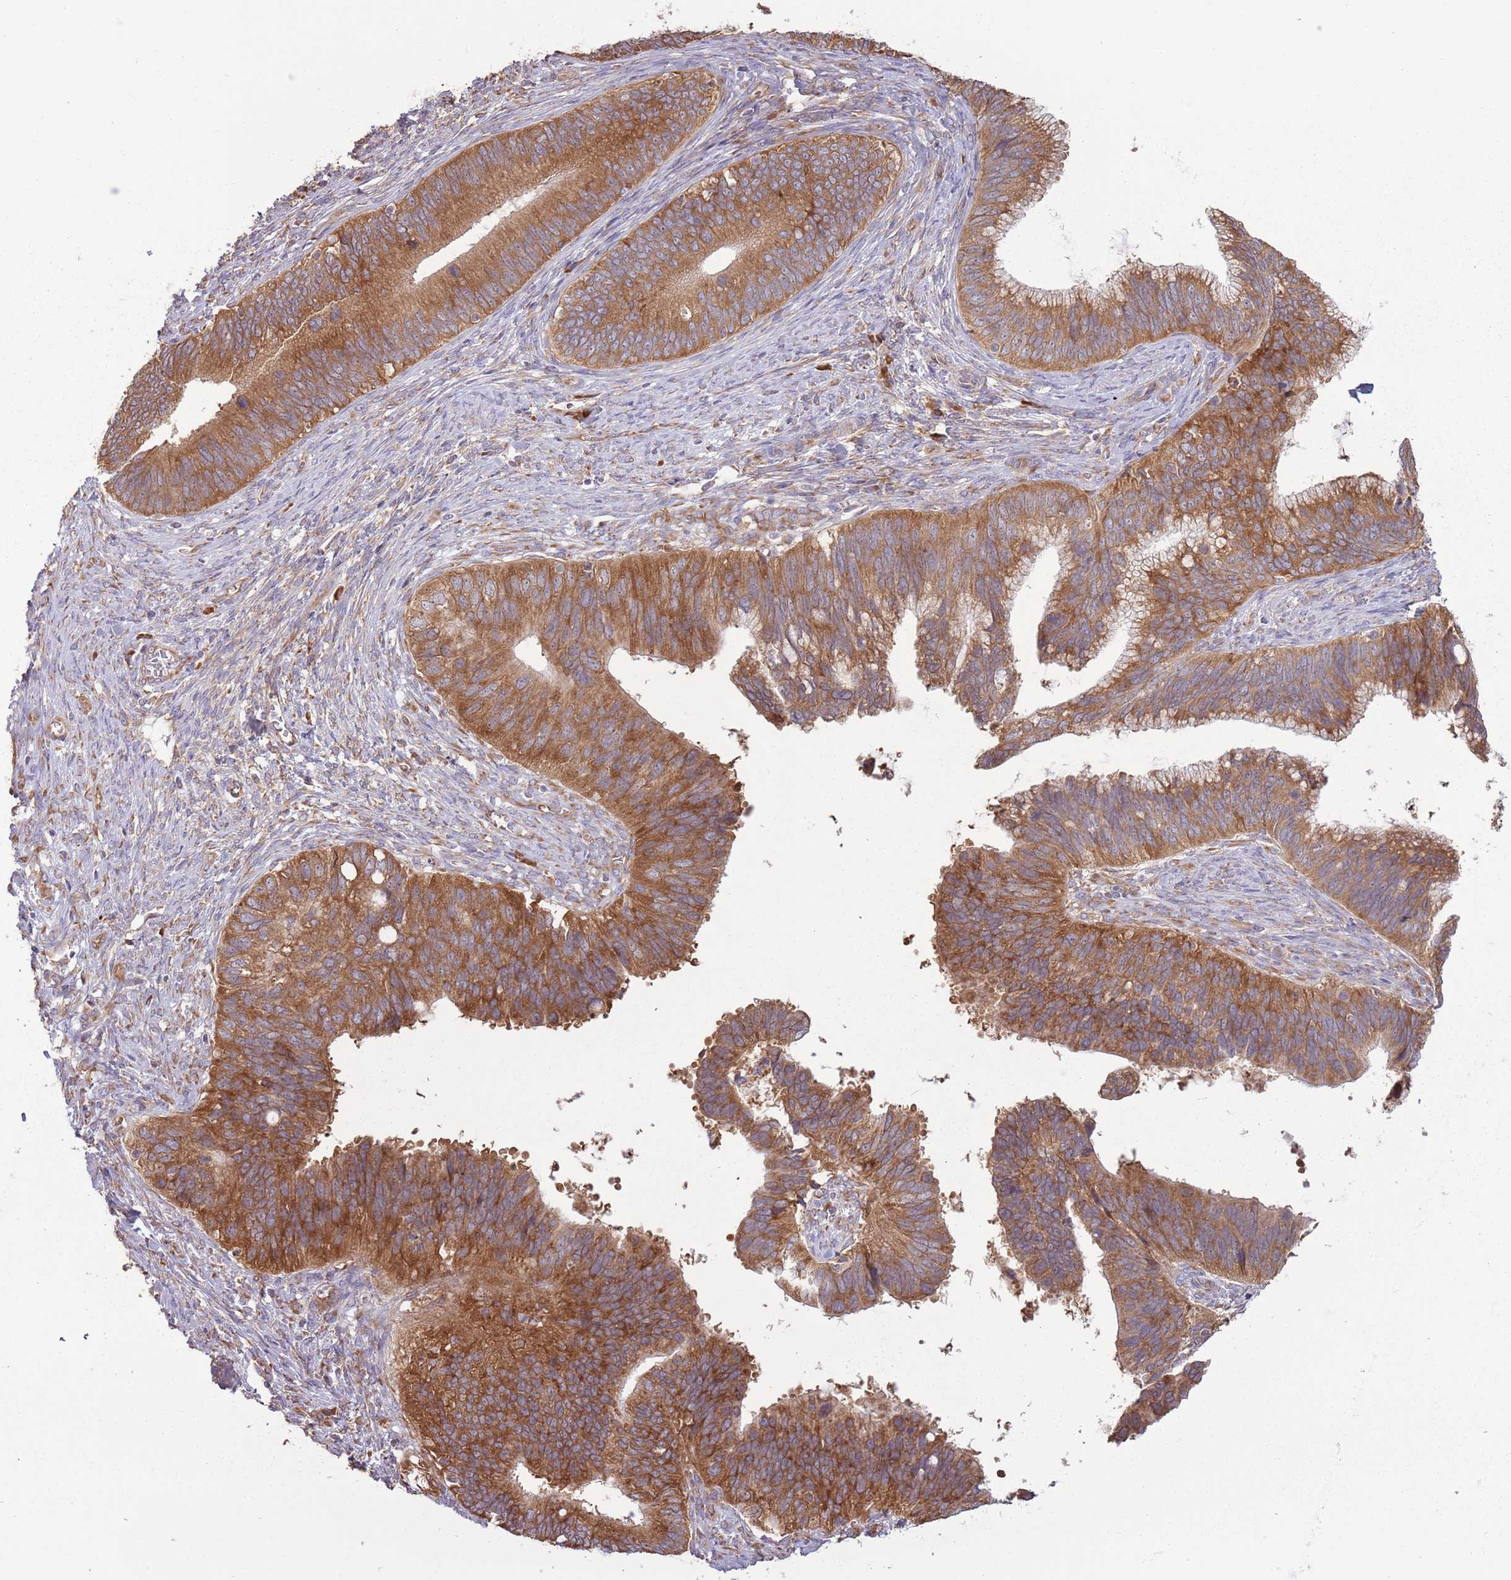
{"staining": {"intensity": "strong", "quantity": ">75%", "location": "cytoplasmic/membranous"}, "tissue": "cervical cancer", "cell_type": "Tumor cells", "image_type": "cancer", "snomed": [{"axis": "morphology", "description": "Adenocarcinoma, NOS"}, {"axis": "topography", "description": "Cervix"}], "caption": "Cervical cancer stained for a protein reveals strong cytoplasmic/membranous positivity in tumor cells.", "gene": "RPL17-C18orf32", "patient": {"sex": "female", "age": 42}}